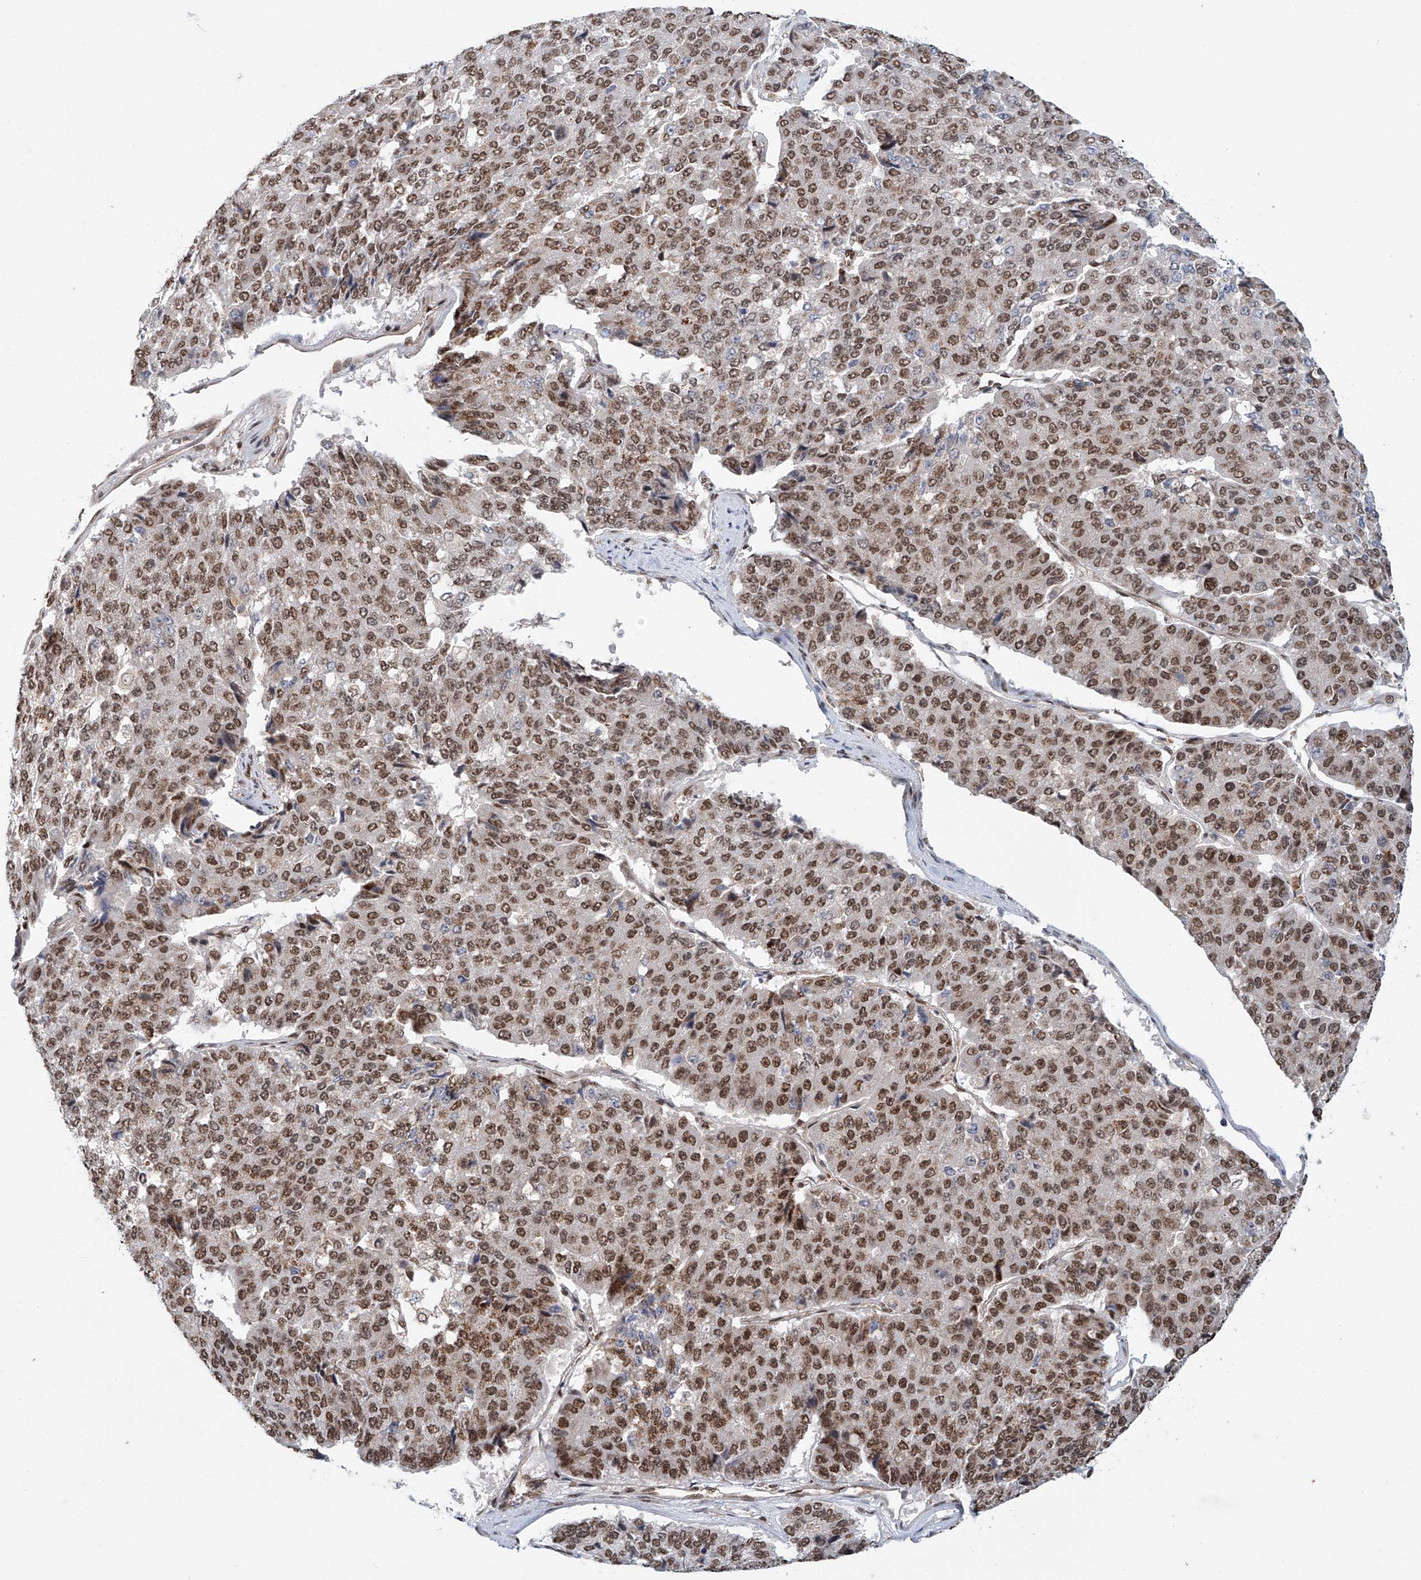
{"staining": {"intensity": "moderate", "quantity": ">75%", "location": "nuclear"}, "tissue": "pancreatic cancer", "cell_type": "Tumor cells", "image_type": "cancer", "snomed": [{"axis": "morphology", "description": "Adenocarcinoma, NOS"}, {"axis": "topography", "description": "Pancreas"}], "caption": "Brown immunohistochemical staining in pancreatic cancer displays moderate nuclear staining in approximately >75% of tumor cells.", "gene": "ZNF470", "patient": {"sex": "male", "age": 50}}